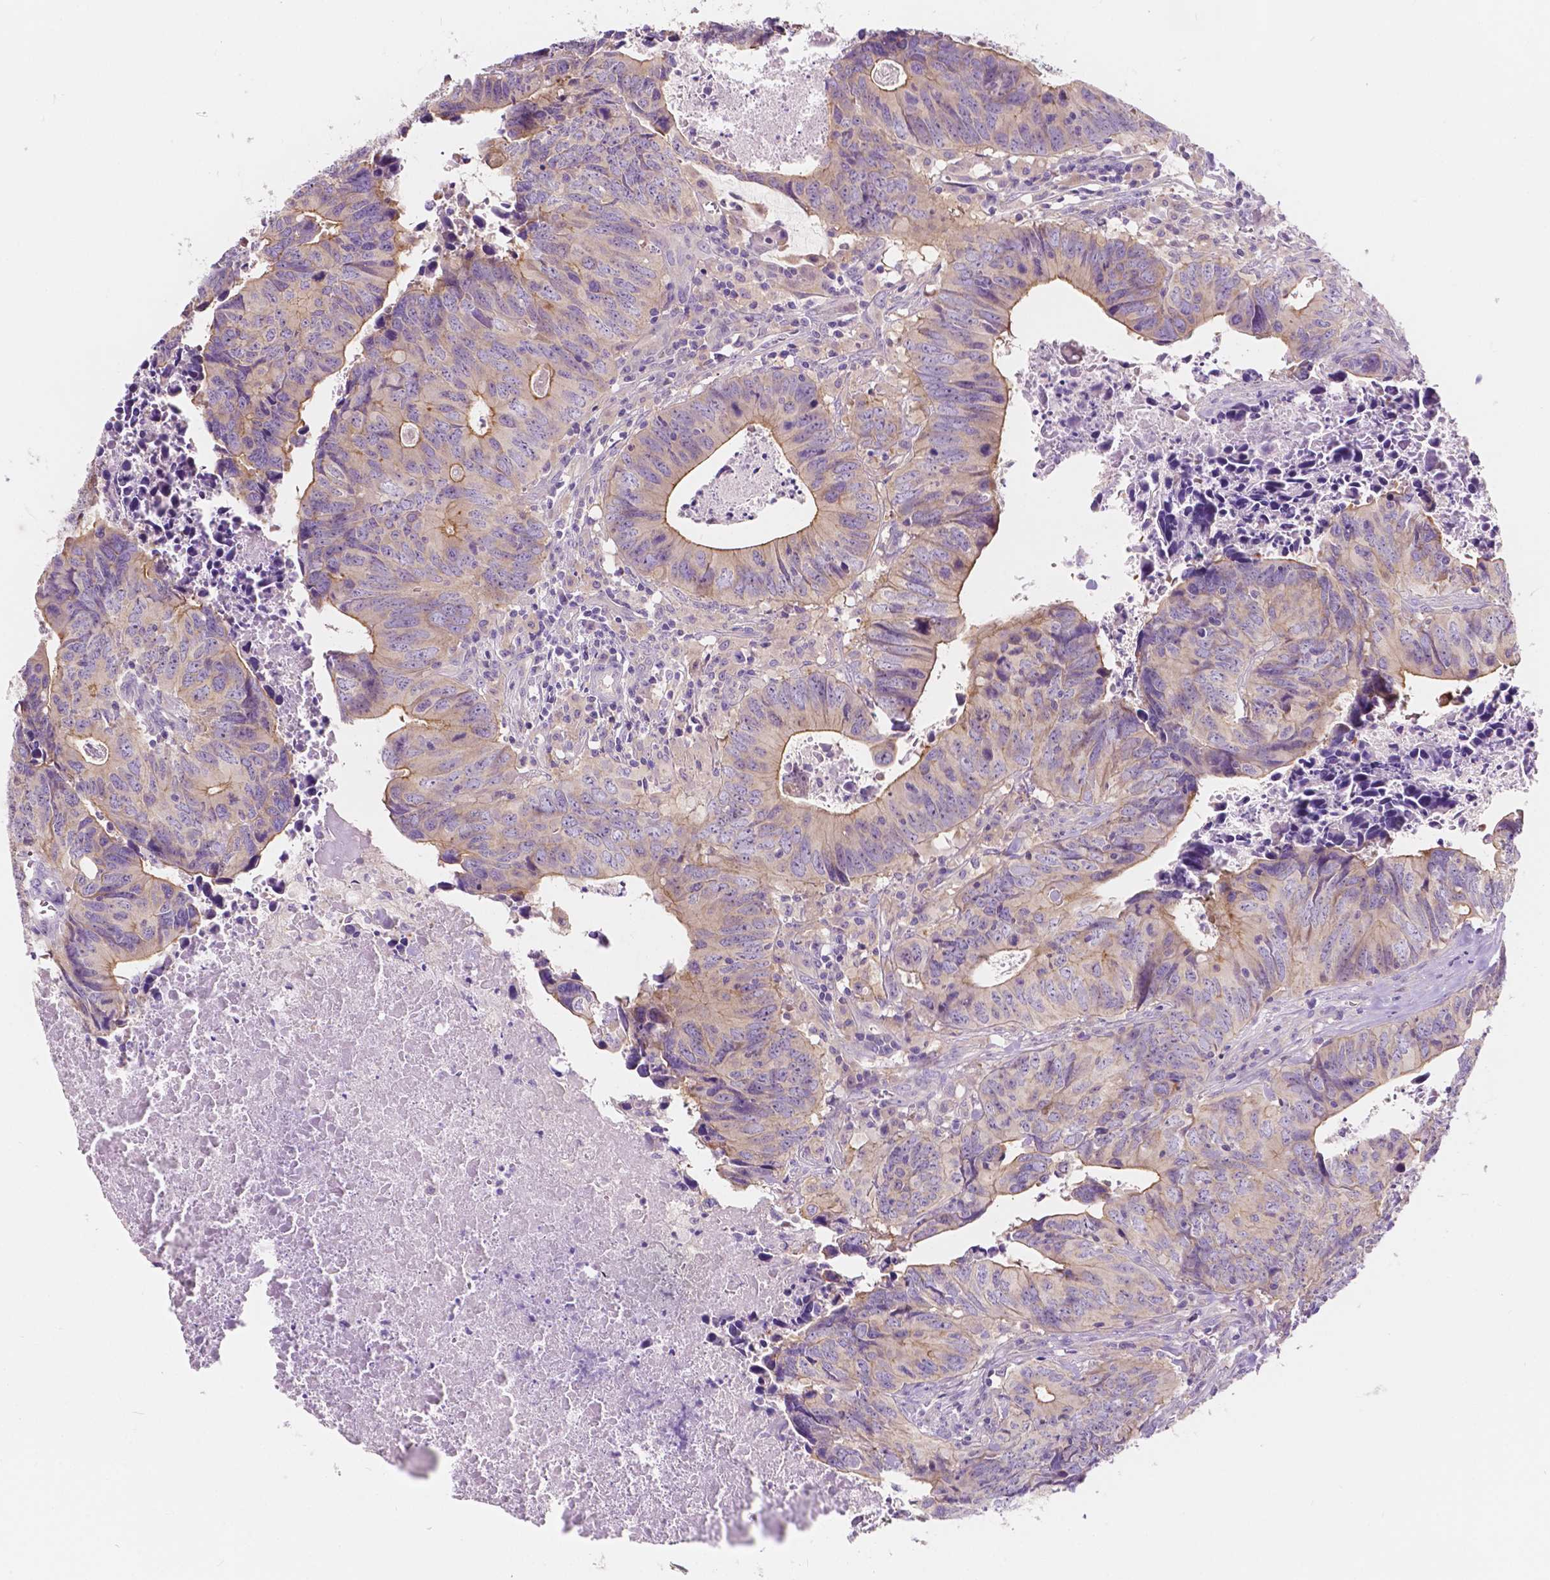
{"staining": {"intensity": "negative", "quantity": "none", "location": "none"}, "tissue": "colorectal cancer", "cell_type": "Tumor cells", "image_type": "cancer", "snomed": [{"axis": "morphology", "description": "Adenocarcinoma, NOS"}, {"axis": "topography", "description": "Colon"}], "caption": "Immunohistochemistry histopathology image of adenocarcinoma (colorectal) stained for a protein (brown), which reveals no expression in tumor cells.", "gene": "SIRT2", "patient": {"sex": "female", "age": 82}}